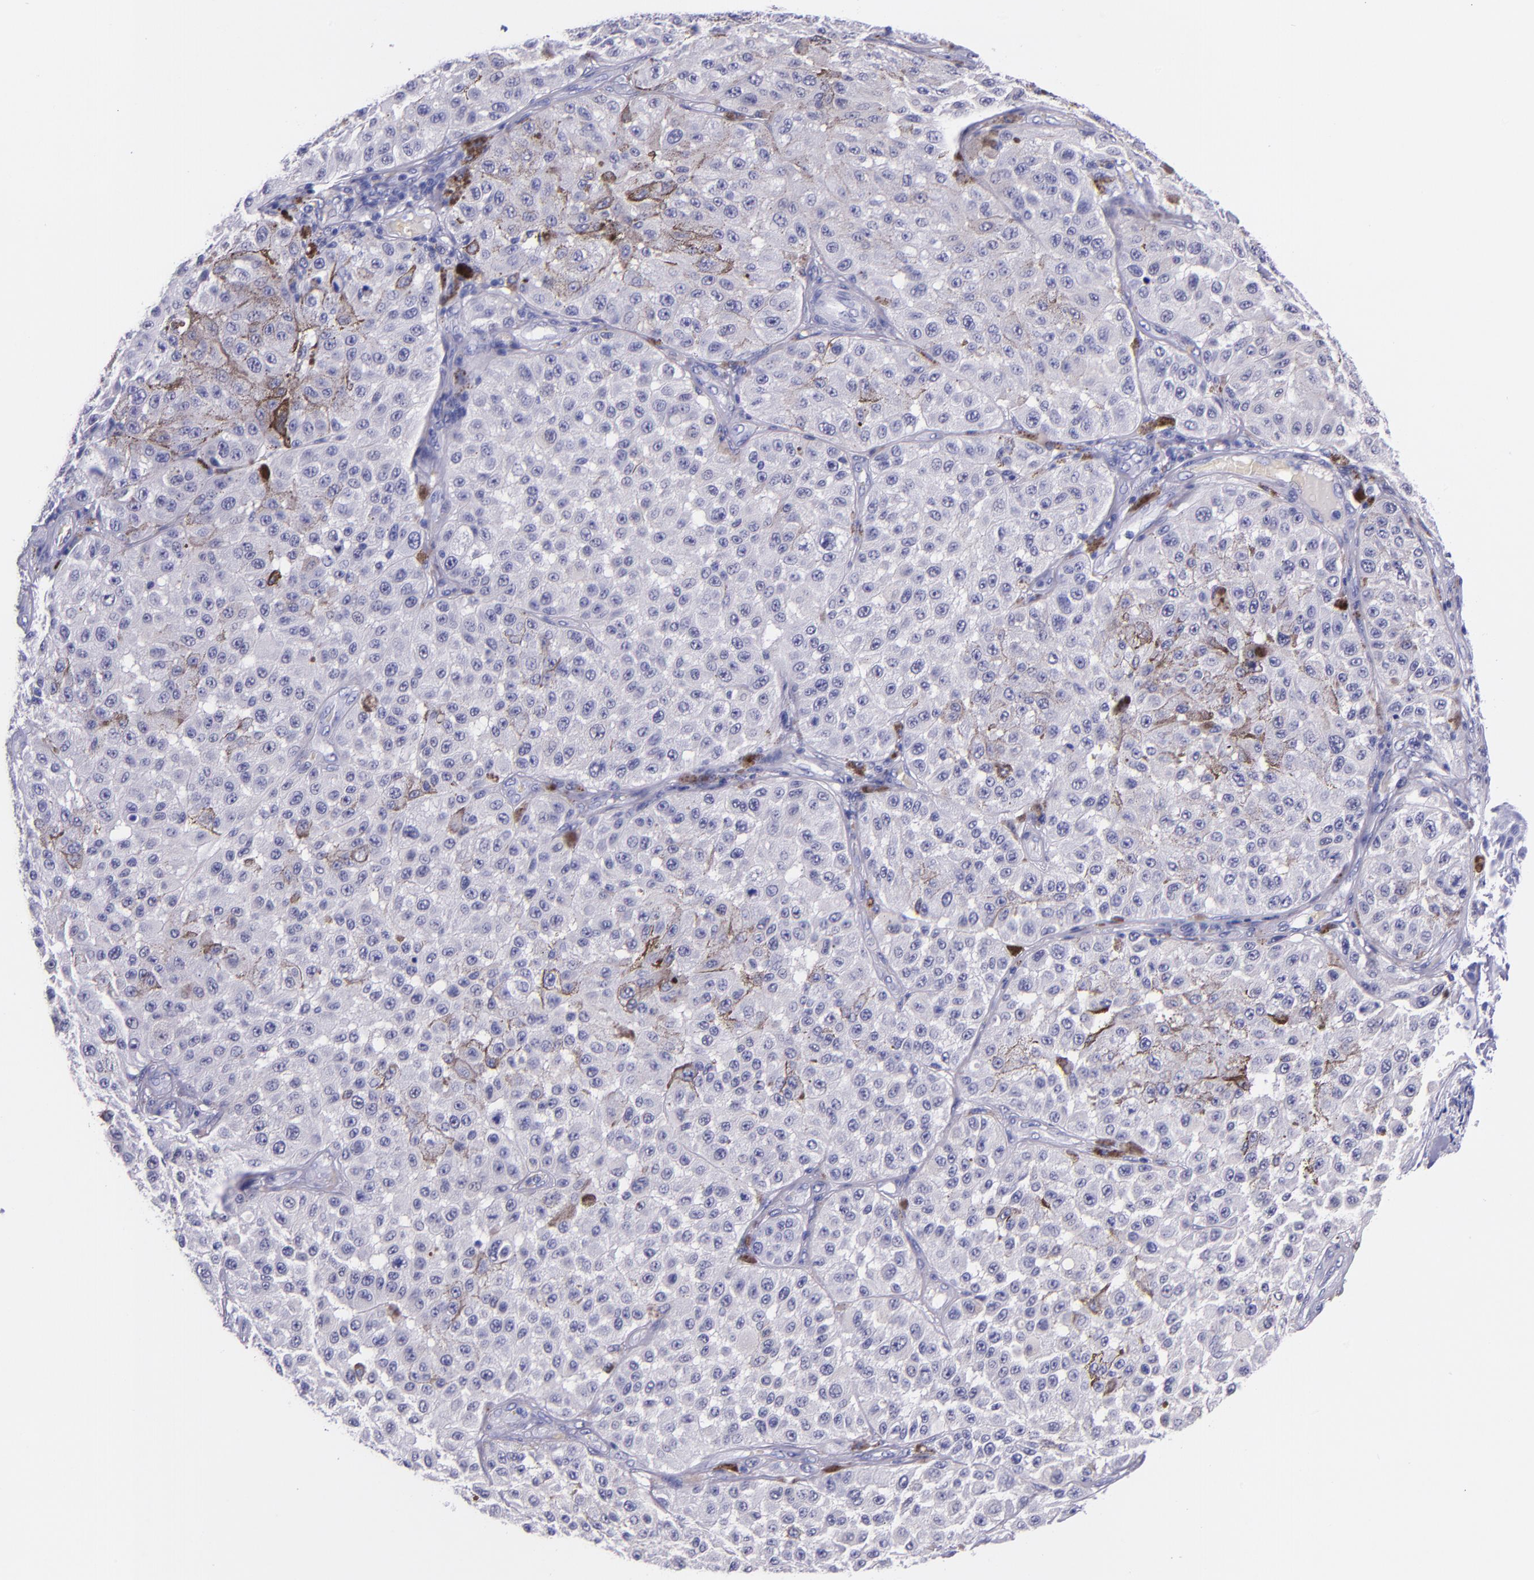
{"staining": {"intensity": "negative", "quantity": "none", "location": "none"}, "tissue": "melanoma", "cell_type": "Tumor cells", "image_type": "cancer", "snomed": [{"axis": "morphology", "description": "Malignant melanoma, NOS"}, {"axis": "topography", "description": "Skin"}], "caption": "IHC of human malignant melanoma reveals no staining in tumor cells.", "gene": "MBP", "patient": {"sex": "female", "age": 64}}